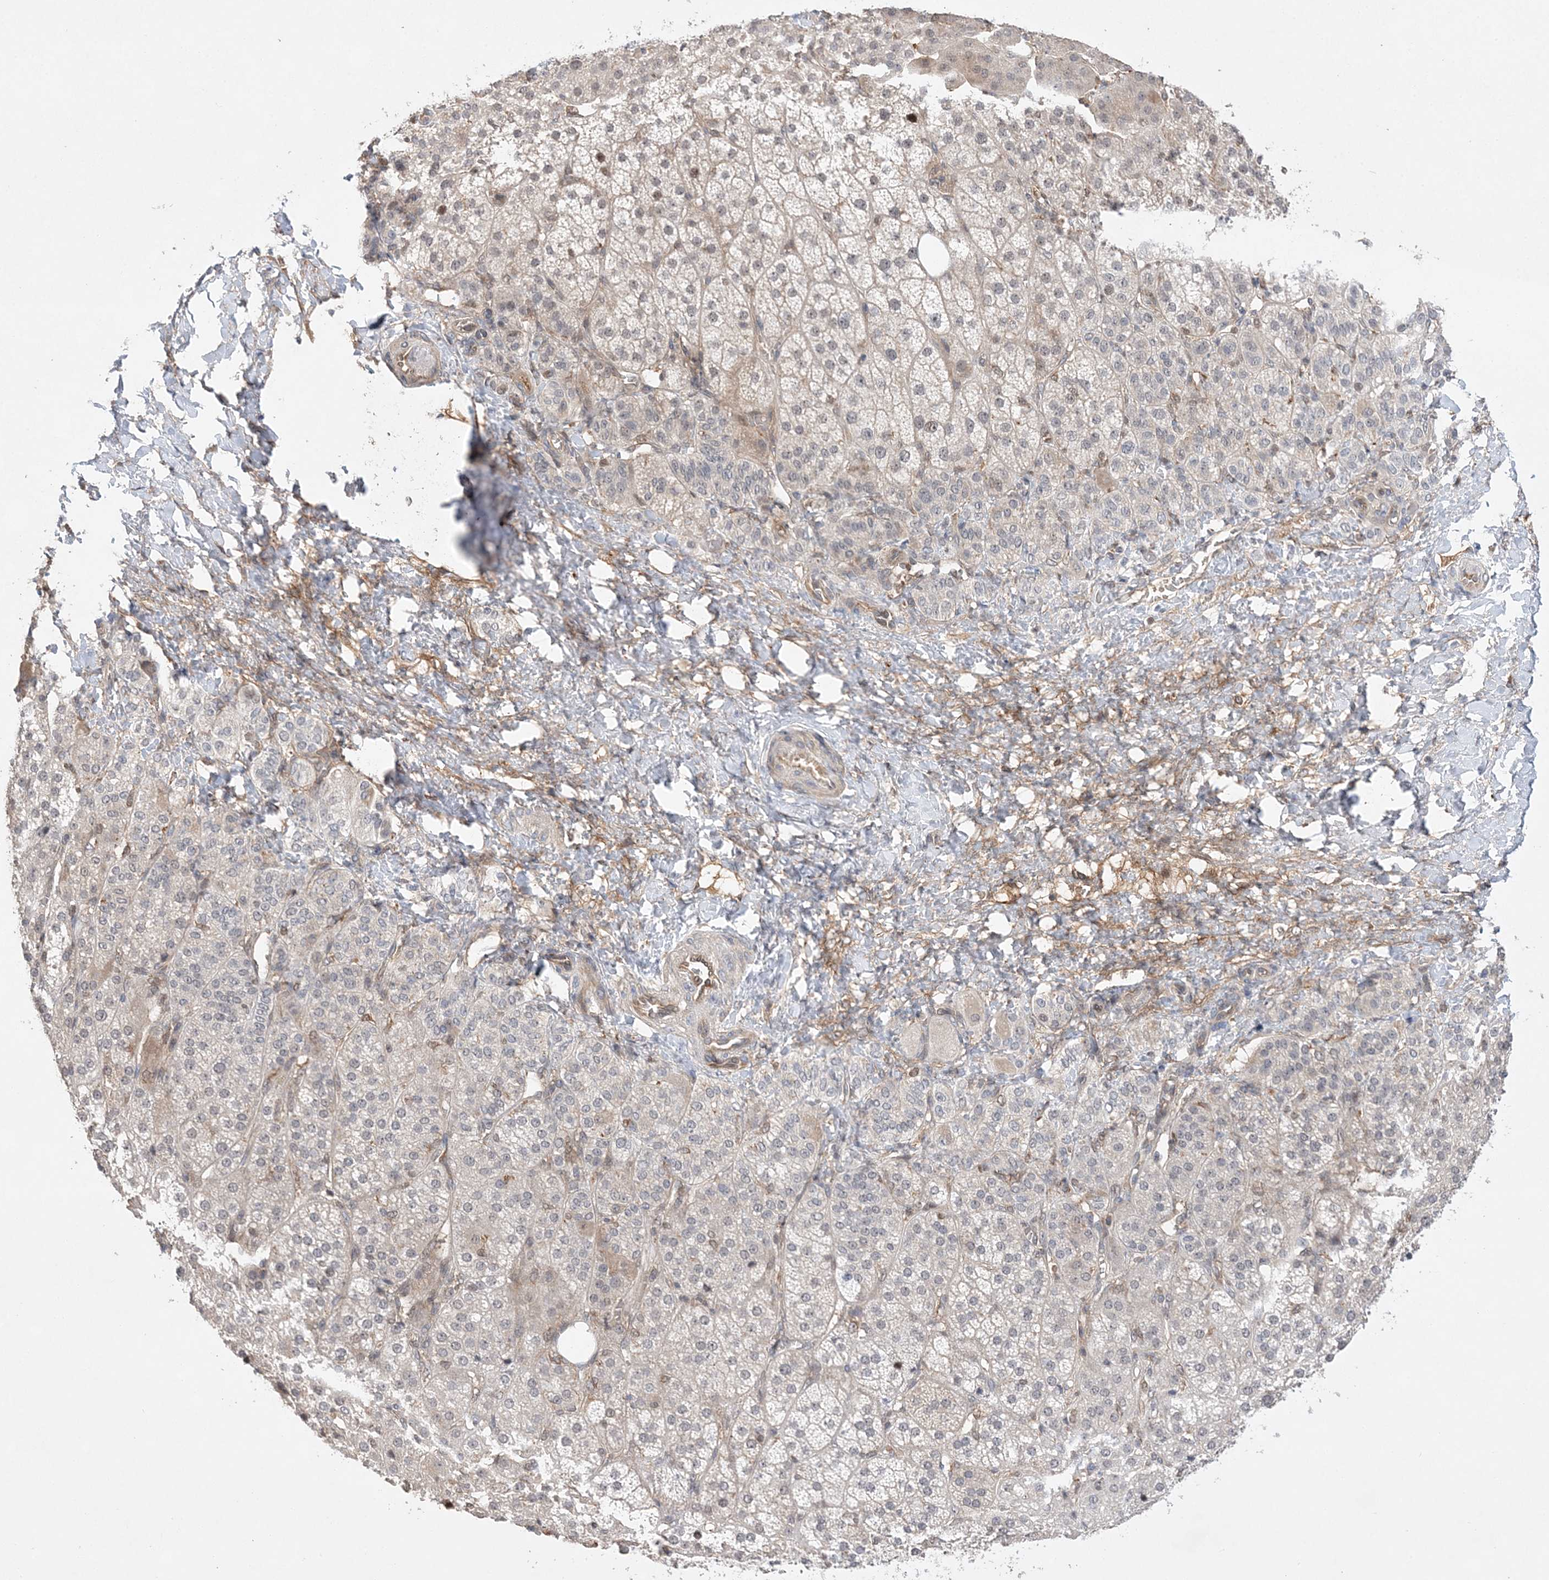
{"staining": {"intensity": "weak", "quantity": "<25%", "location": "nuclear"}, "tissue": "adrenal gland", "cell_type": "Glandular cells", "image_type": "normal", "snomed": [{"axis": "morphology", "description": "Normal tissue, NOS"}, {"axis": "topography", "description": "Adrenal gland"}], "caption": "Photomicrograph shows no significant protein positivity in glandular cells of unremarkable adrenal gland.", "gene": "TMEM132B", "patient": {"sex": "female", "age": 57}}